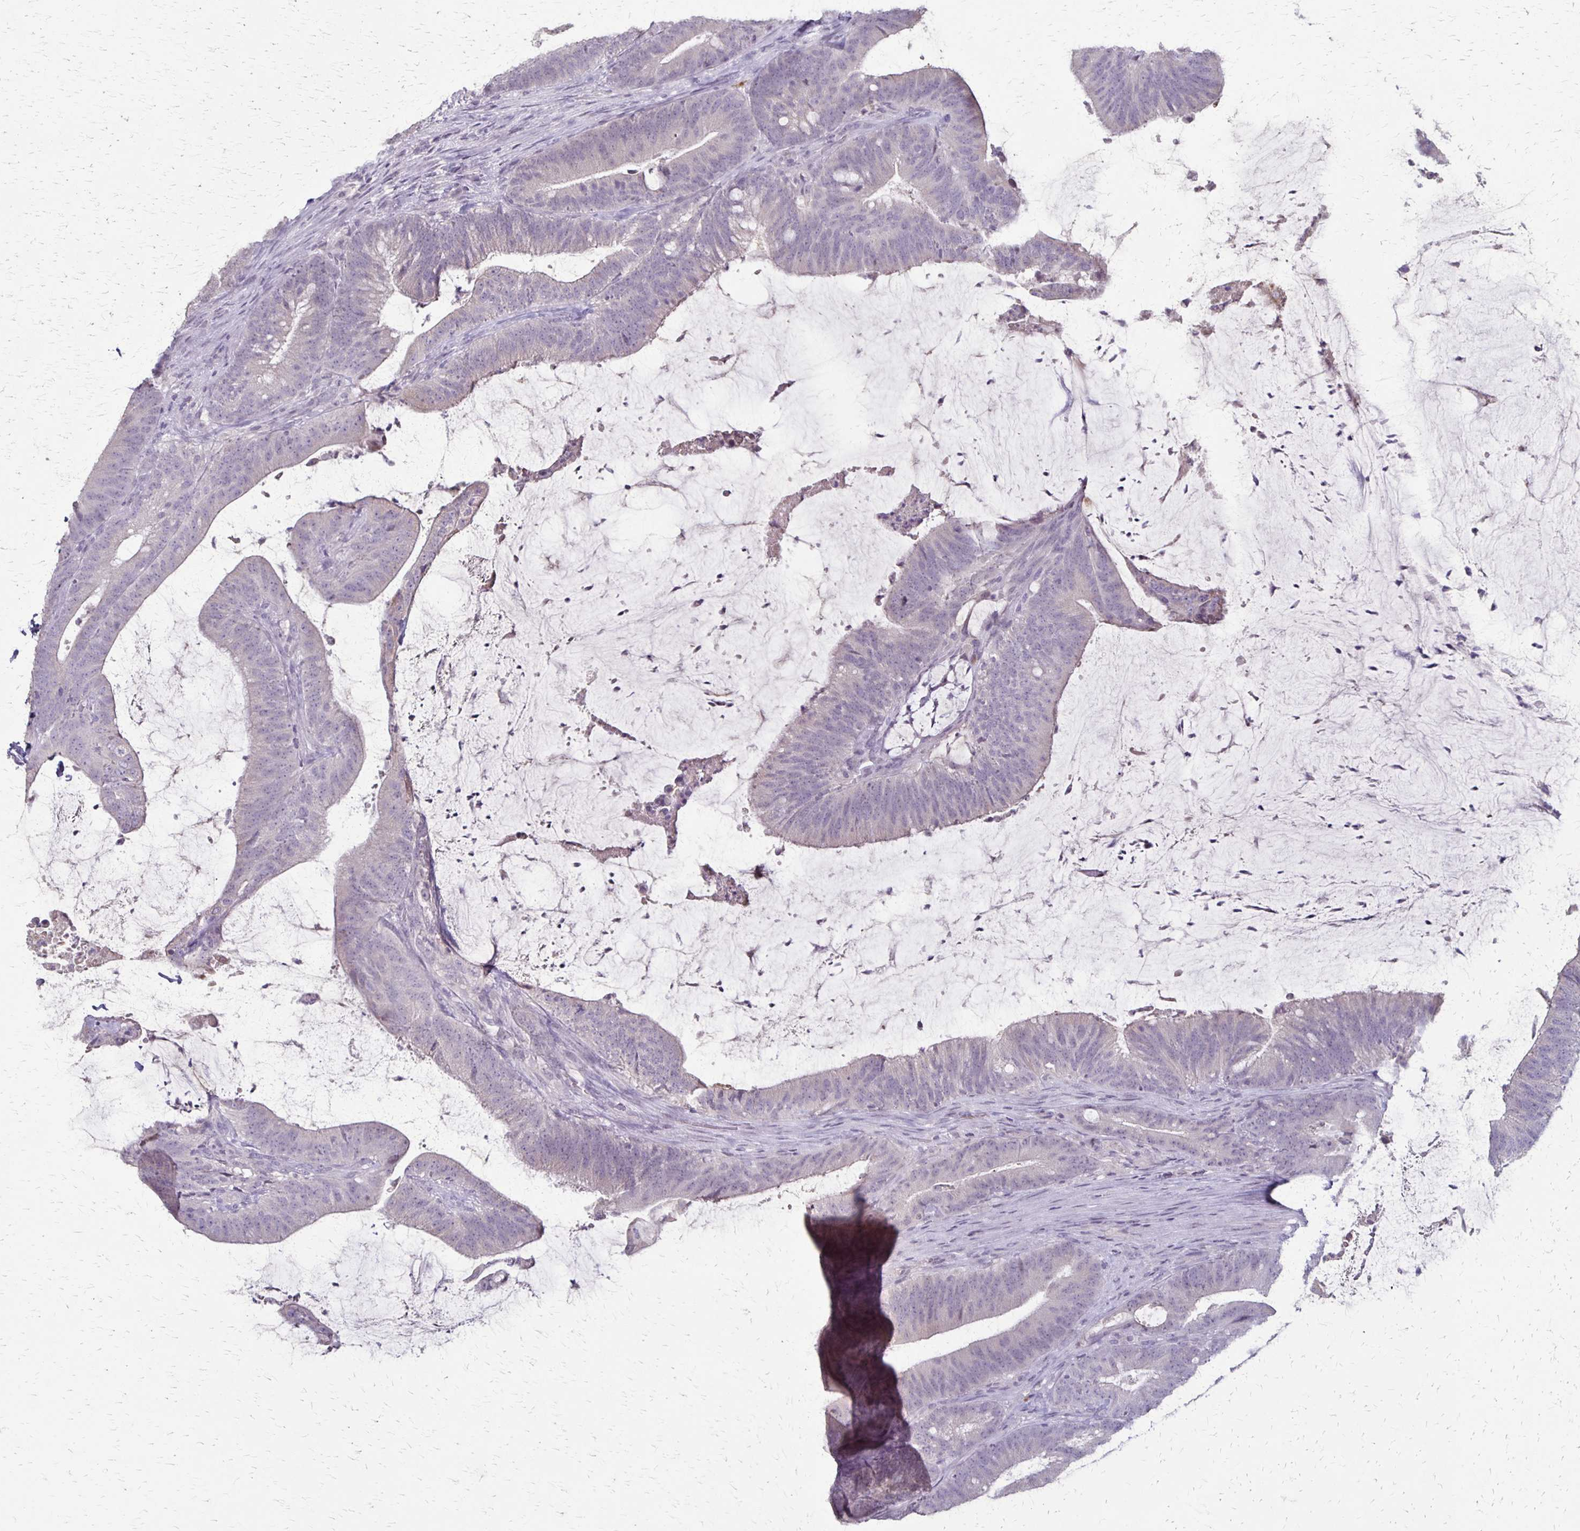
{"staining": {"intensity": "negative", "quantity": "none", "location": "none"}, "tissue": "colorectal cancer", "cell_type": "Tumor cells", "image_type": "cancer", "snomed": [{"axis": "morphology", "description": "Adenocarcinoma, NOS"}, {"axis": "topography", "description": "Colon"}], "caption": "The immunohistochemistry micrograph has no significant expression in tumor cells of colorectal cancer (adenocarcinoma) tissue. (DAB (3,3'-diaminobenzidine) IHC visualized using brightfield microscopy, high magnification).", "gene": "SLC35E2B", "patient": {"sex": "female", "age": 43}}